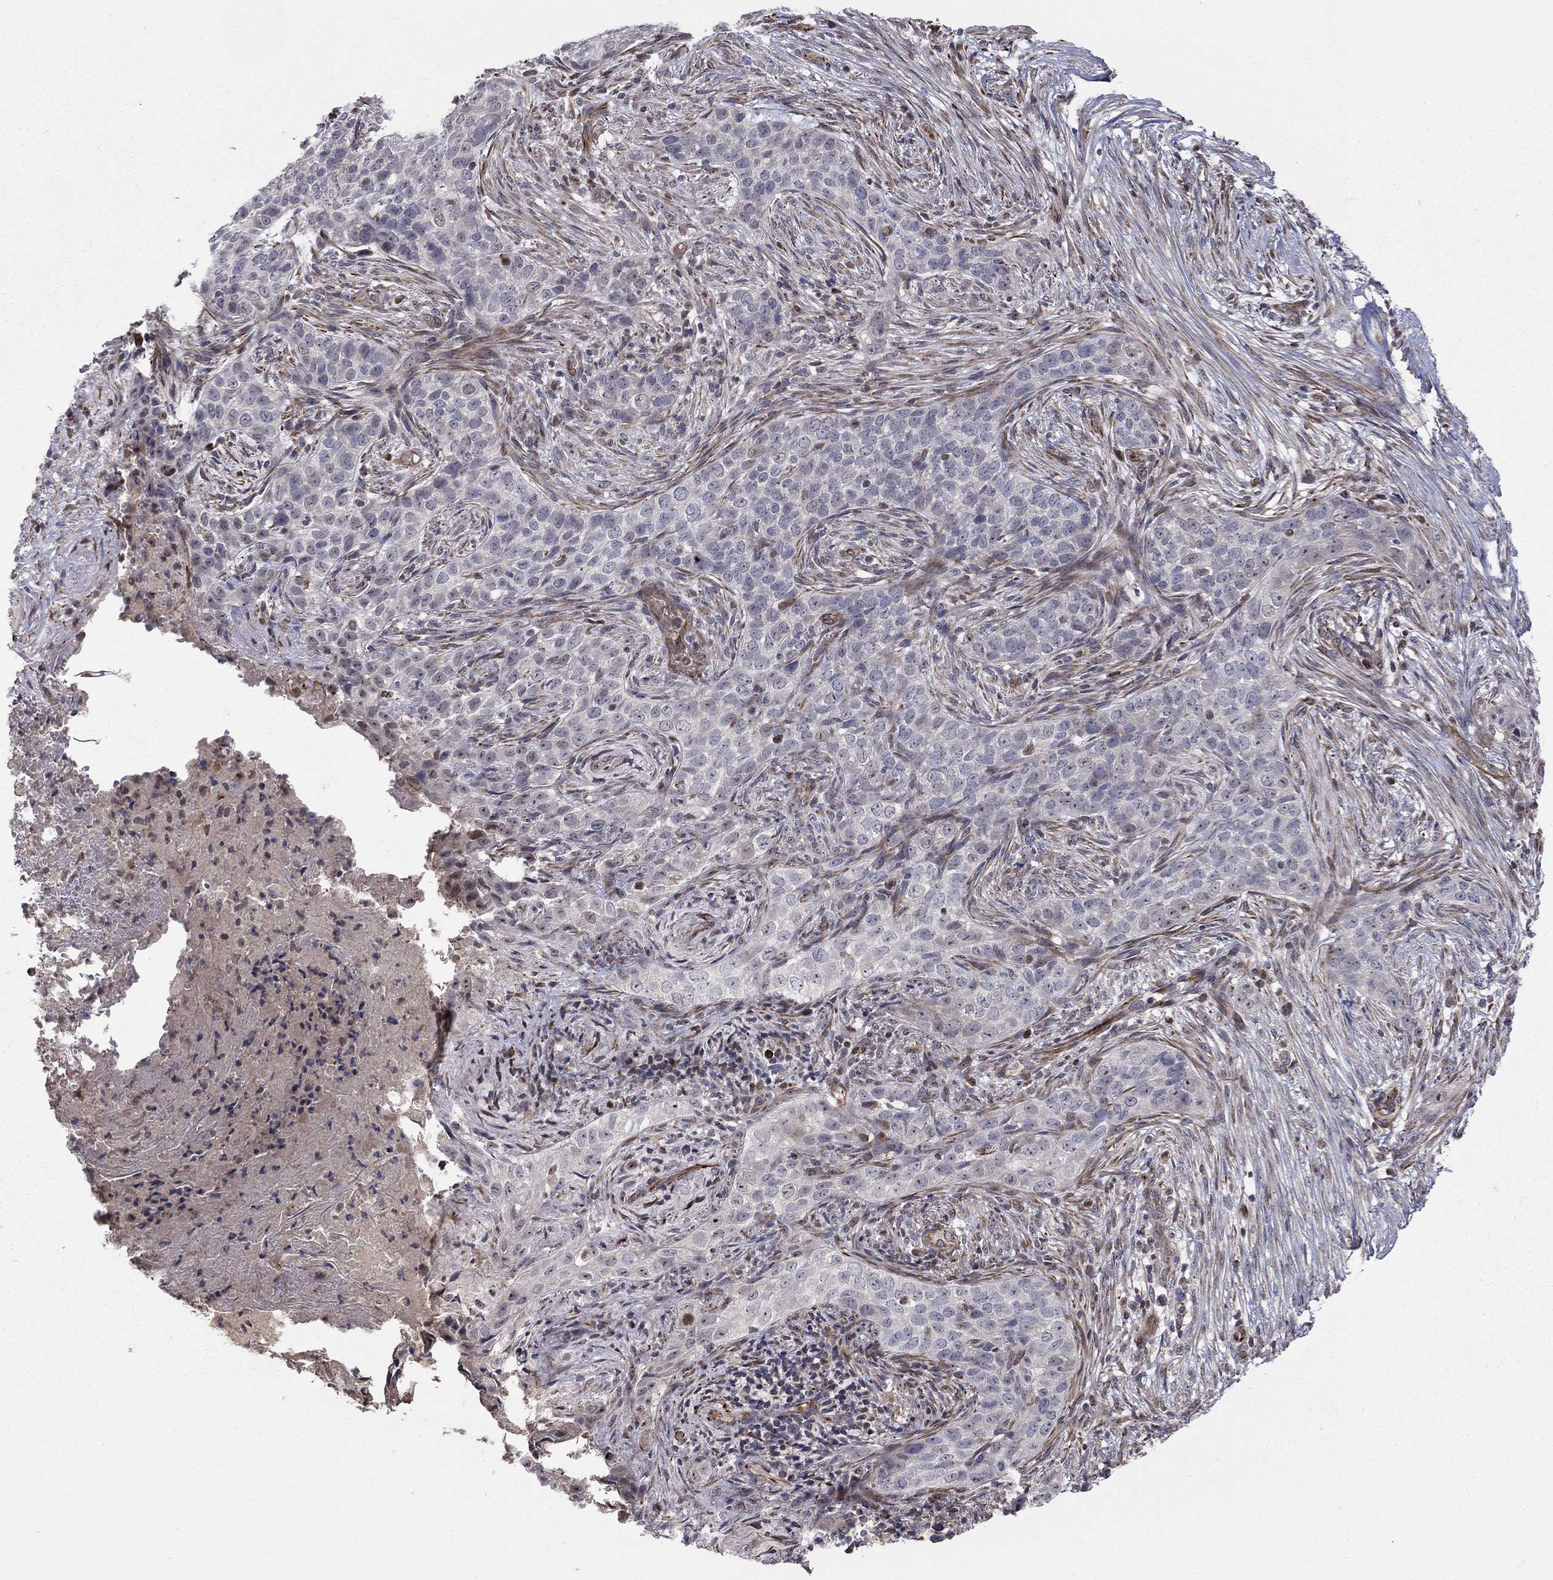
{"staining": {"intensity": "negative", "quantity": "none", "location": "none"}, "tissue": "skin cancer", "cell_type": "Tumor cells", "image_type": "cancer", "snomed": [{"axis": "morphology", "description": "Squamous cell carcinoma, NOS"}, {"axis": "topography", "description": "Skin"}], "caption": "Tumor cells show no significant protein positivity in skin cancer.", "gene": "MSRA", "patient": {"sex": "male", "age": 88}}